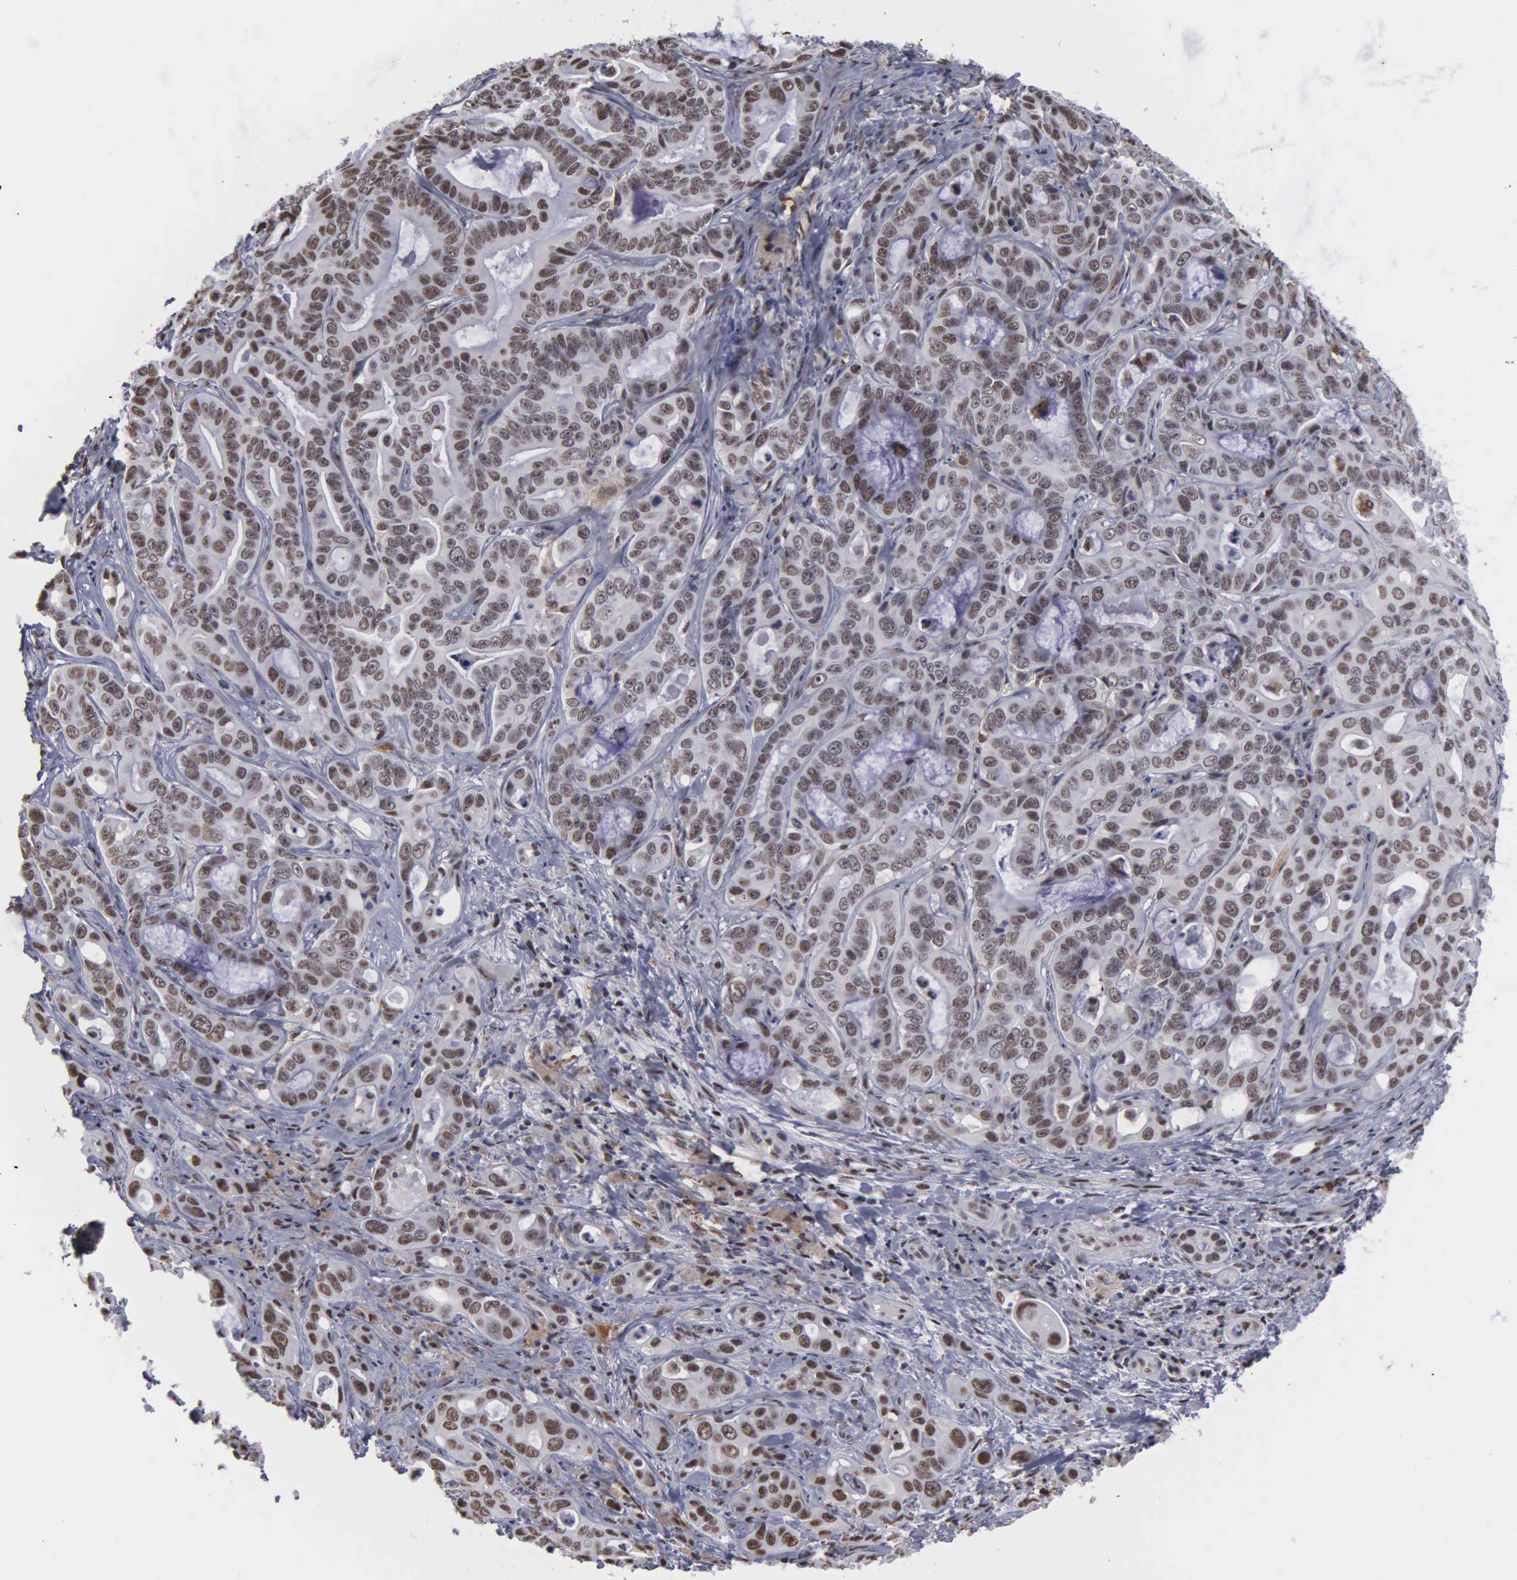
{"staining": {"intensity": "moderate", "quantity": ">75%", "location": "cytoplasmic/membranous,nuclear"}, "tissue": "liver cancer", "cell_type": "Tumor cells", "image_type": "cancer", "snomed": [{"axis": "morphology", "description": "Cholangiocarcinoma"}, {"axis": "topography", "description": "Liver"}], "caption": "DAB immunohistochemical staining of human liver cholangiocarcinoma exhibits moderate cytoplasmic/membranous and nuclear protein expression in about >75% of tumor cells. (DAB (3,3'-diaminobenzidine) IHC, brown staining for protein, blue staining for nuclei).", "gene": "KIAA0586", "patient": {"sex": "female", "age": 79}}